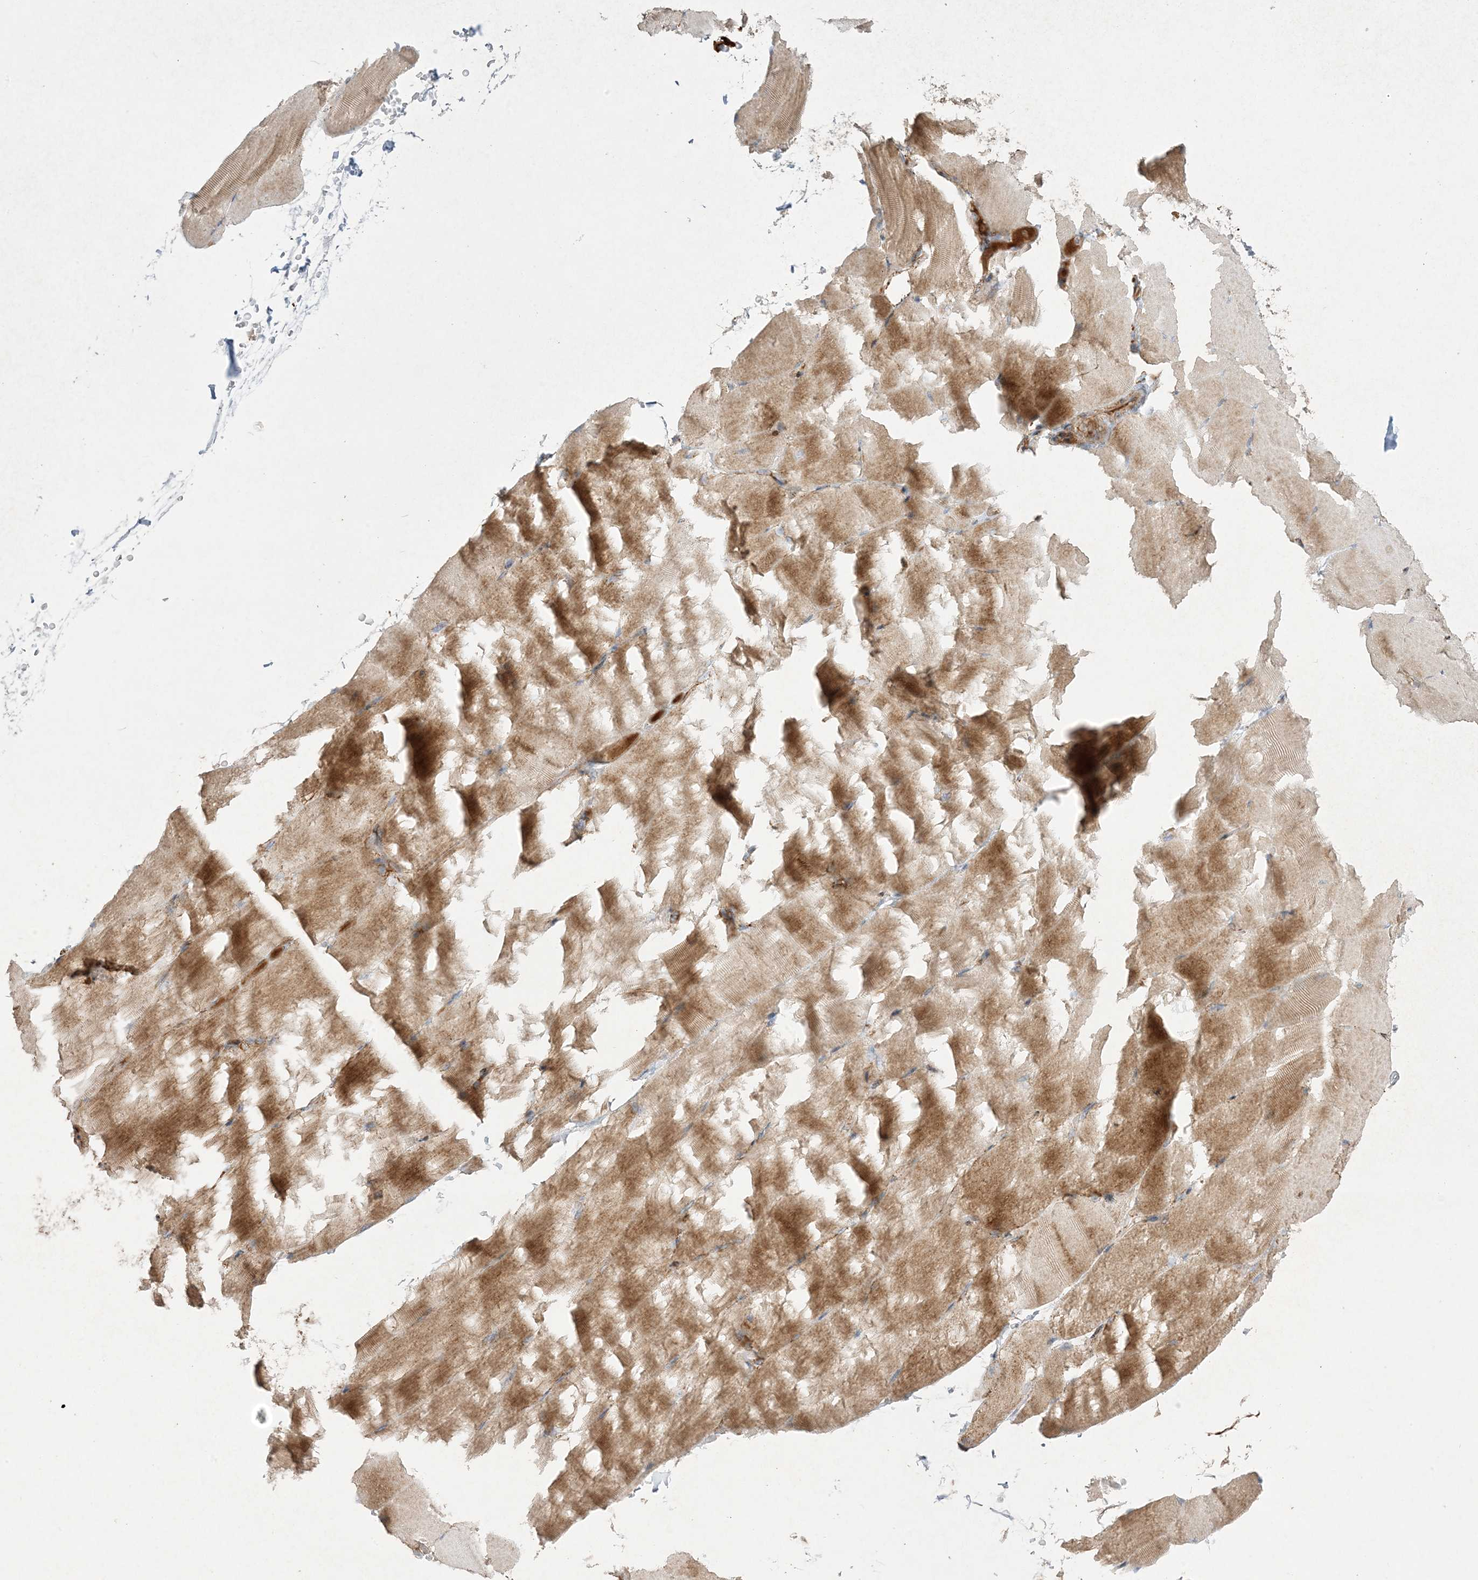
{"staining": {"intensity": "moderate", "quantity": ">75%", "location": "cytoplasmic/membranous"}, "tissue": "skeletal muscle", "cell_type": "Myocytes", "image_type": "normal", "snomed": [{"axis": "morphology", "description": "Normal tissue, NOS"}, {"axis": "topography", "description": "Skeletal muscle"}, {"axis": "topography", "description": "Parathyroid gland"}], "caption": "IHC of normal human skeletal muscle exhibits medium levels of moderate cytoplasmic/membranous positivity in approximately >75% of myocytes. The staining was performed using DAB to visualize the protein expression in brown, while the nuclei were stained in blue with hematoxylin (Magnification: 20x).", "gene": "NDUFAF3", "patient": {"sex": "female", "age": 37}}